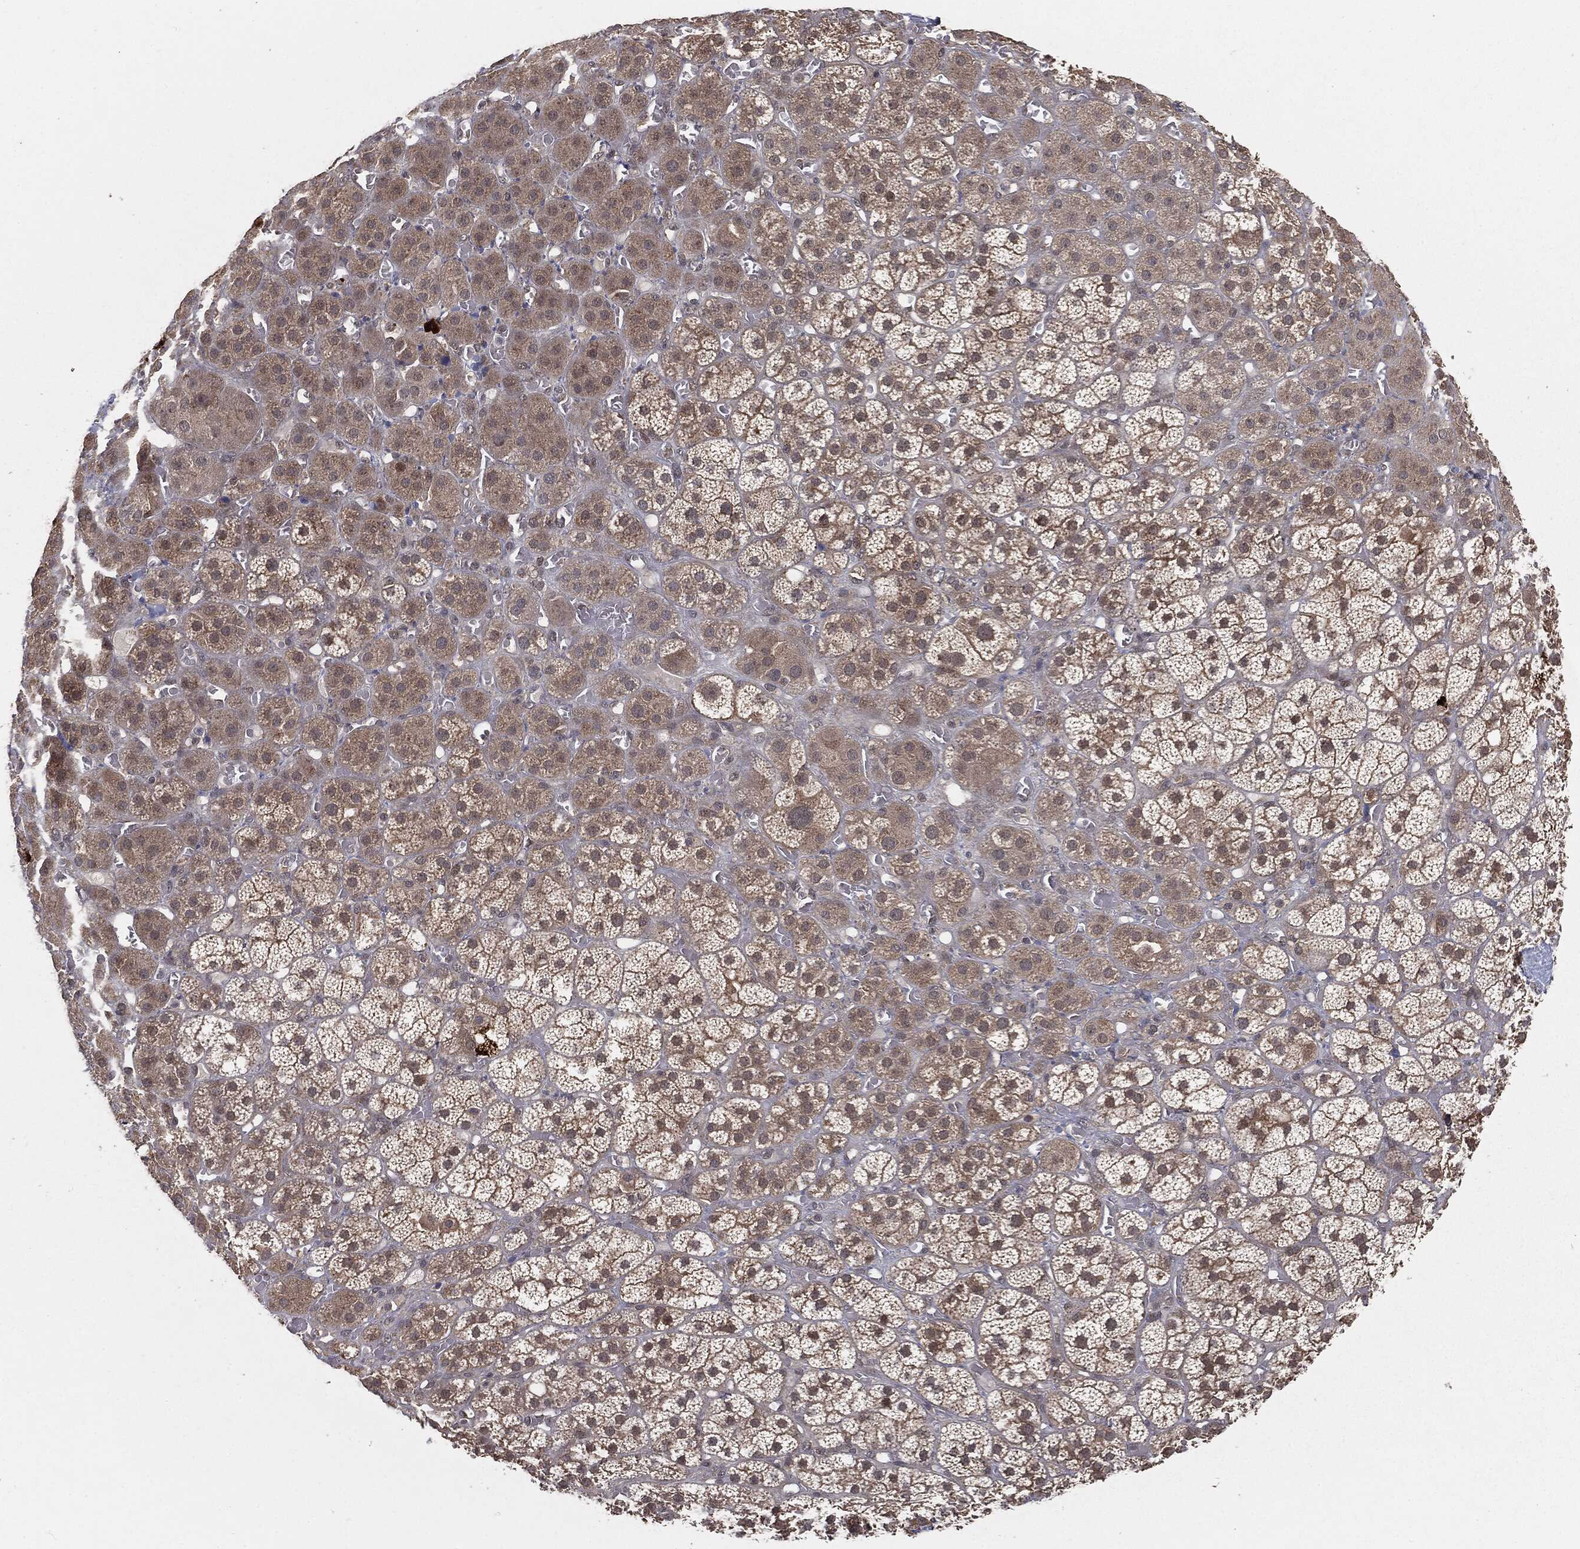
{"staining": {"intensity": "weak", "quantity": ">75%", "location": "cytoplasmic/membranous"}, "tissue": "adrenal gland", "cell_type": "Glandular cells", "image_type": "normal", "snomed": [{"axis": "morphology", "description": "Normal tissue, NOS"}, {"axis": "topography", "description": "Adrenal gland"}], "caption": "Weak cytoplasmic/membranous staining is appreciated in about >75% of glandular cells in unremarkable adrenal gland.", "gene": "FBXO7", "patient": {"sex": "male", "age": 70}}